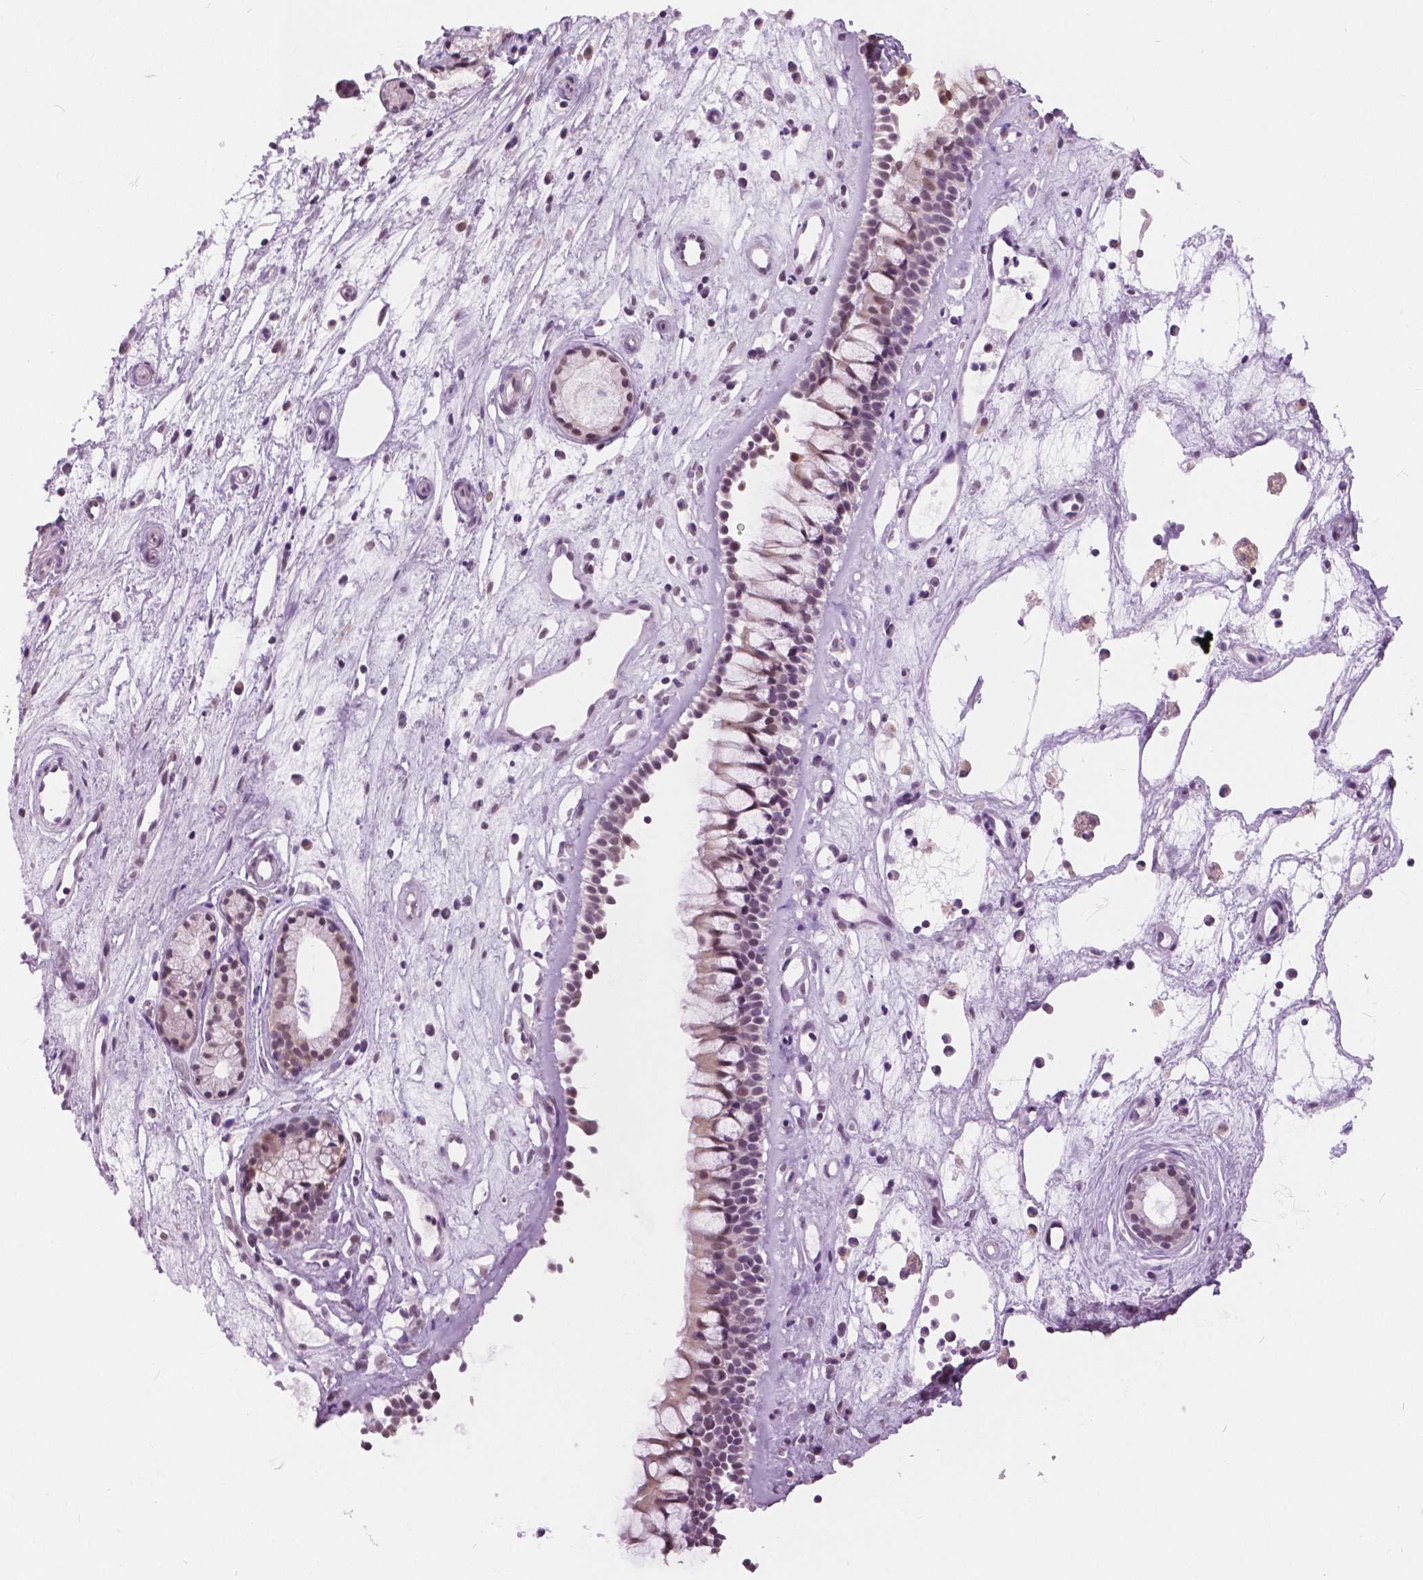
{"staining": {"intensity": "negative", "quantity": "none", "location": "none"}, "tissue": "nasopharynx", "cell_type": "Respiratory epithelial cells", "image_type": "normal", "snomed": [{"axis": "morphology", "description": "Normal tissue, NOS"}, {"axis": "topography", "description": "Nasopharynx"}], "caption": "DAB (3,3'-diaminobenzidine) immunohistochemical staining of normal human nasopharynx demonstrates no significant positivity in respiratory epithelial cells. (Brightfield microscopy of DAB (3,3'-diaminobenzidine) immunohistochemistry at high magnification).", "gene": "MYOM1", "patient": {"sex": "female", "age": 52}}